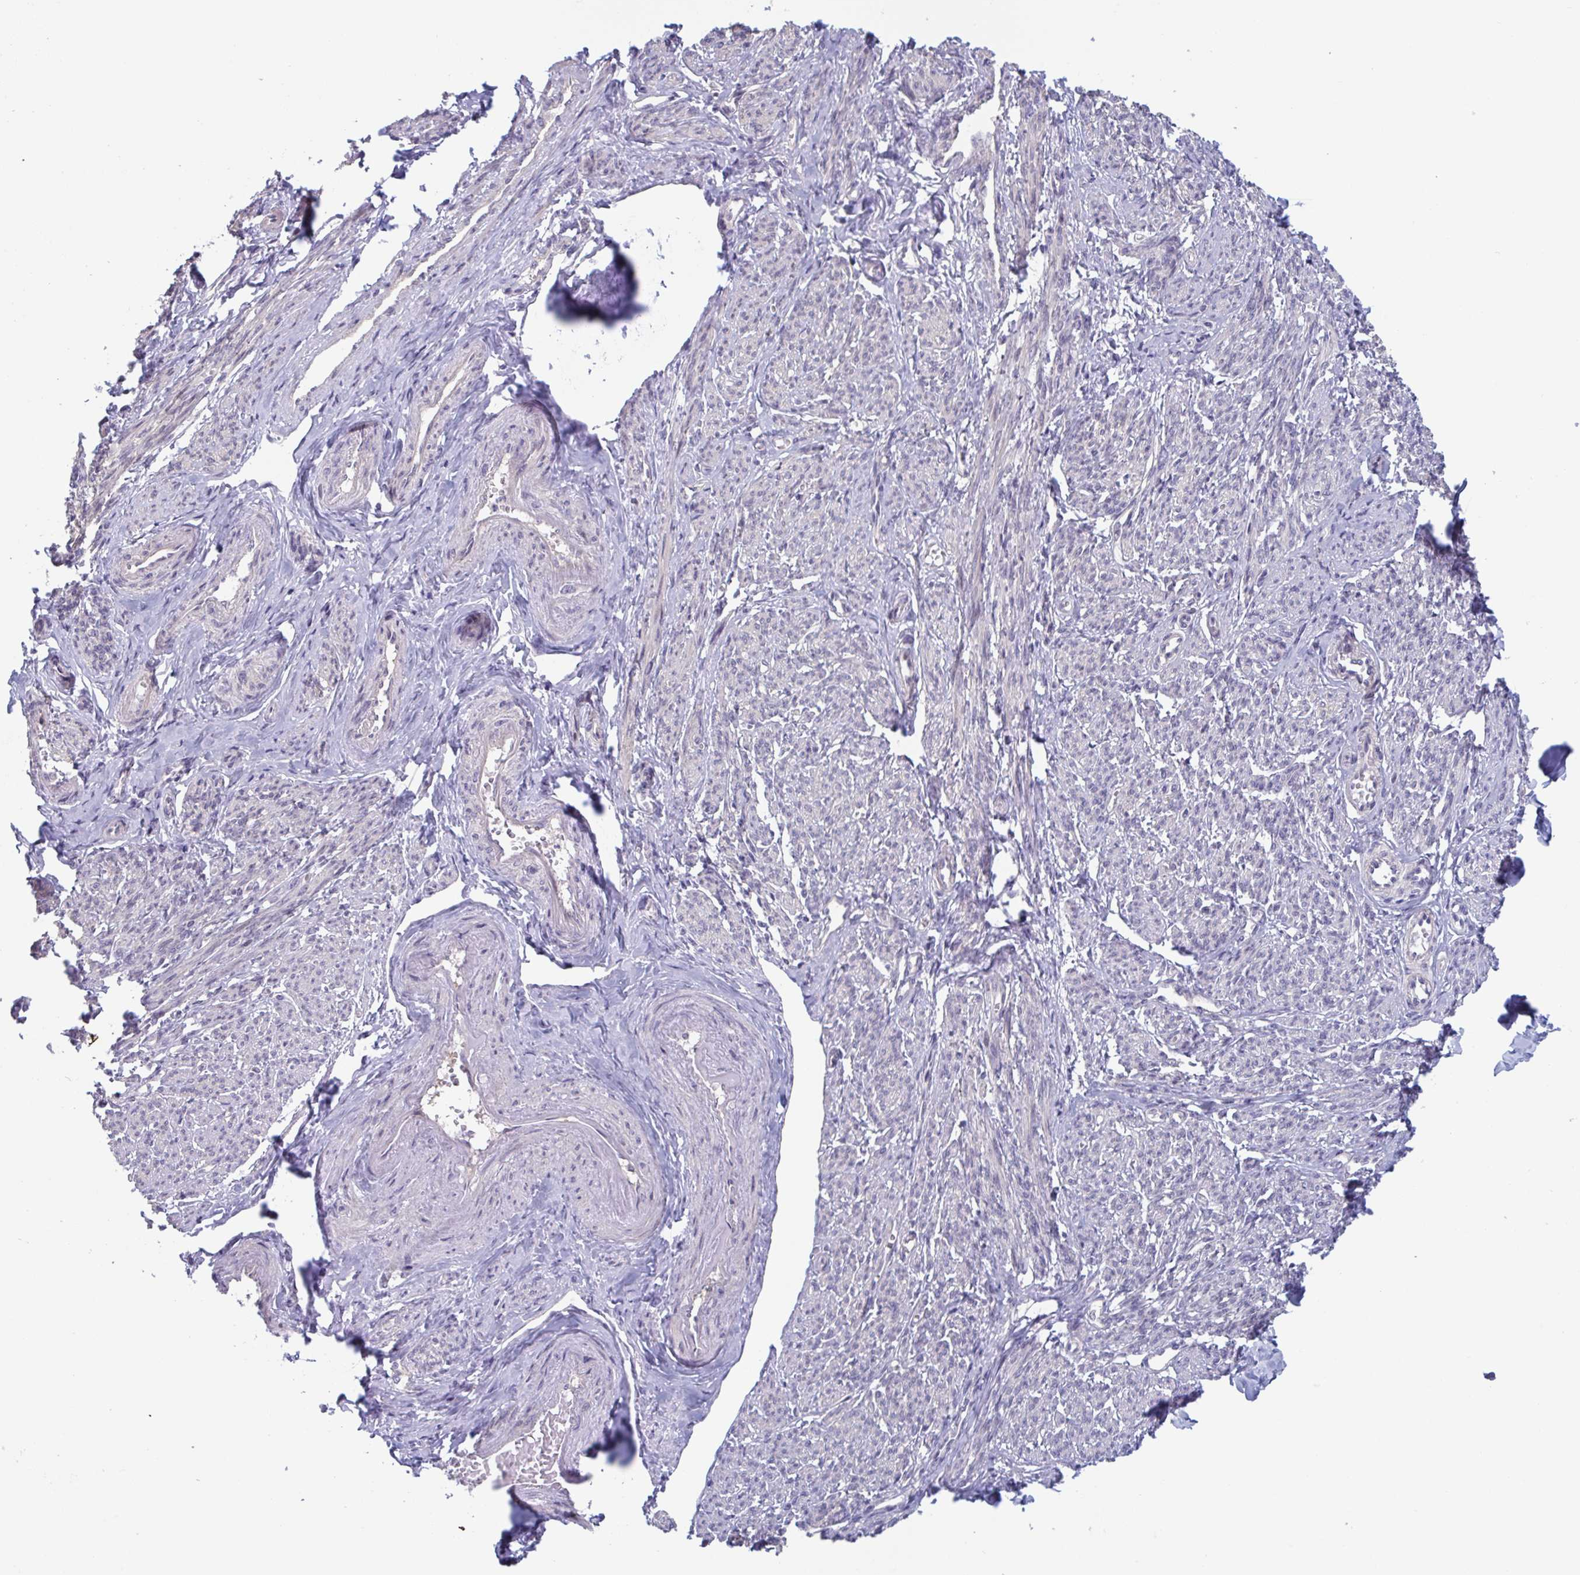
{"staining": {"intensity": "moderate", "quantity": "<25%", "location": "nuclear"}, "tissue": "smooth muscle", "cell_type": "Smooth muscle cells", "image_type": "normal", "snomed": [{"axis": "morphology", "description": "Normal tissue, NOS"}, {"axis": "topography", "description": "Smooth muscle"}], "caption": "This is a histology image of immunohistochemistry (IHC) staining of normal smooth muscle, which shows moderate staining in the nuclear of smooth muscle cells.", "gene": "RIOK1", "patient": {"sex": "female", "age": 65}}